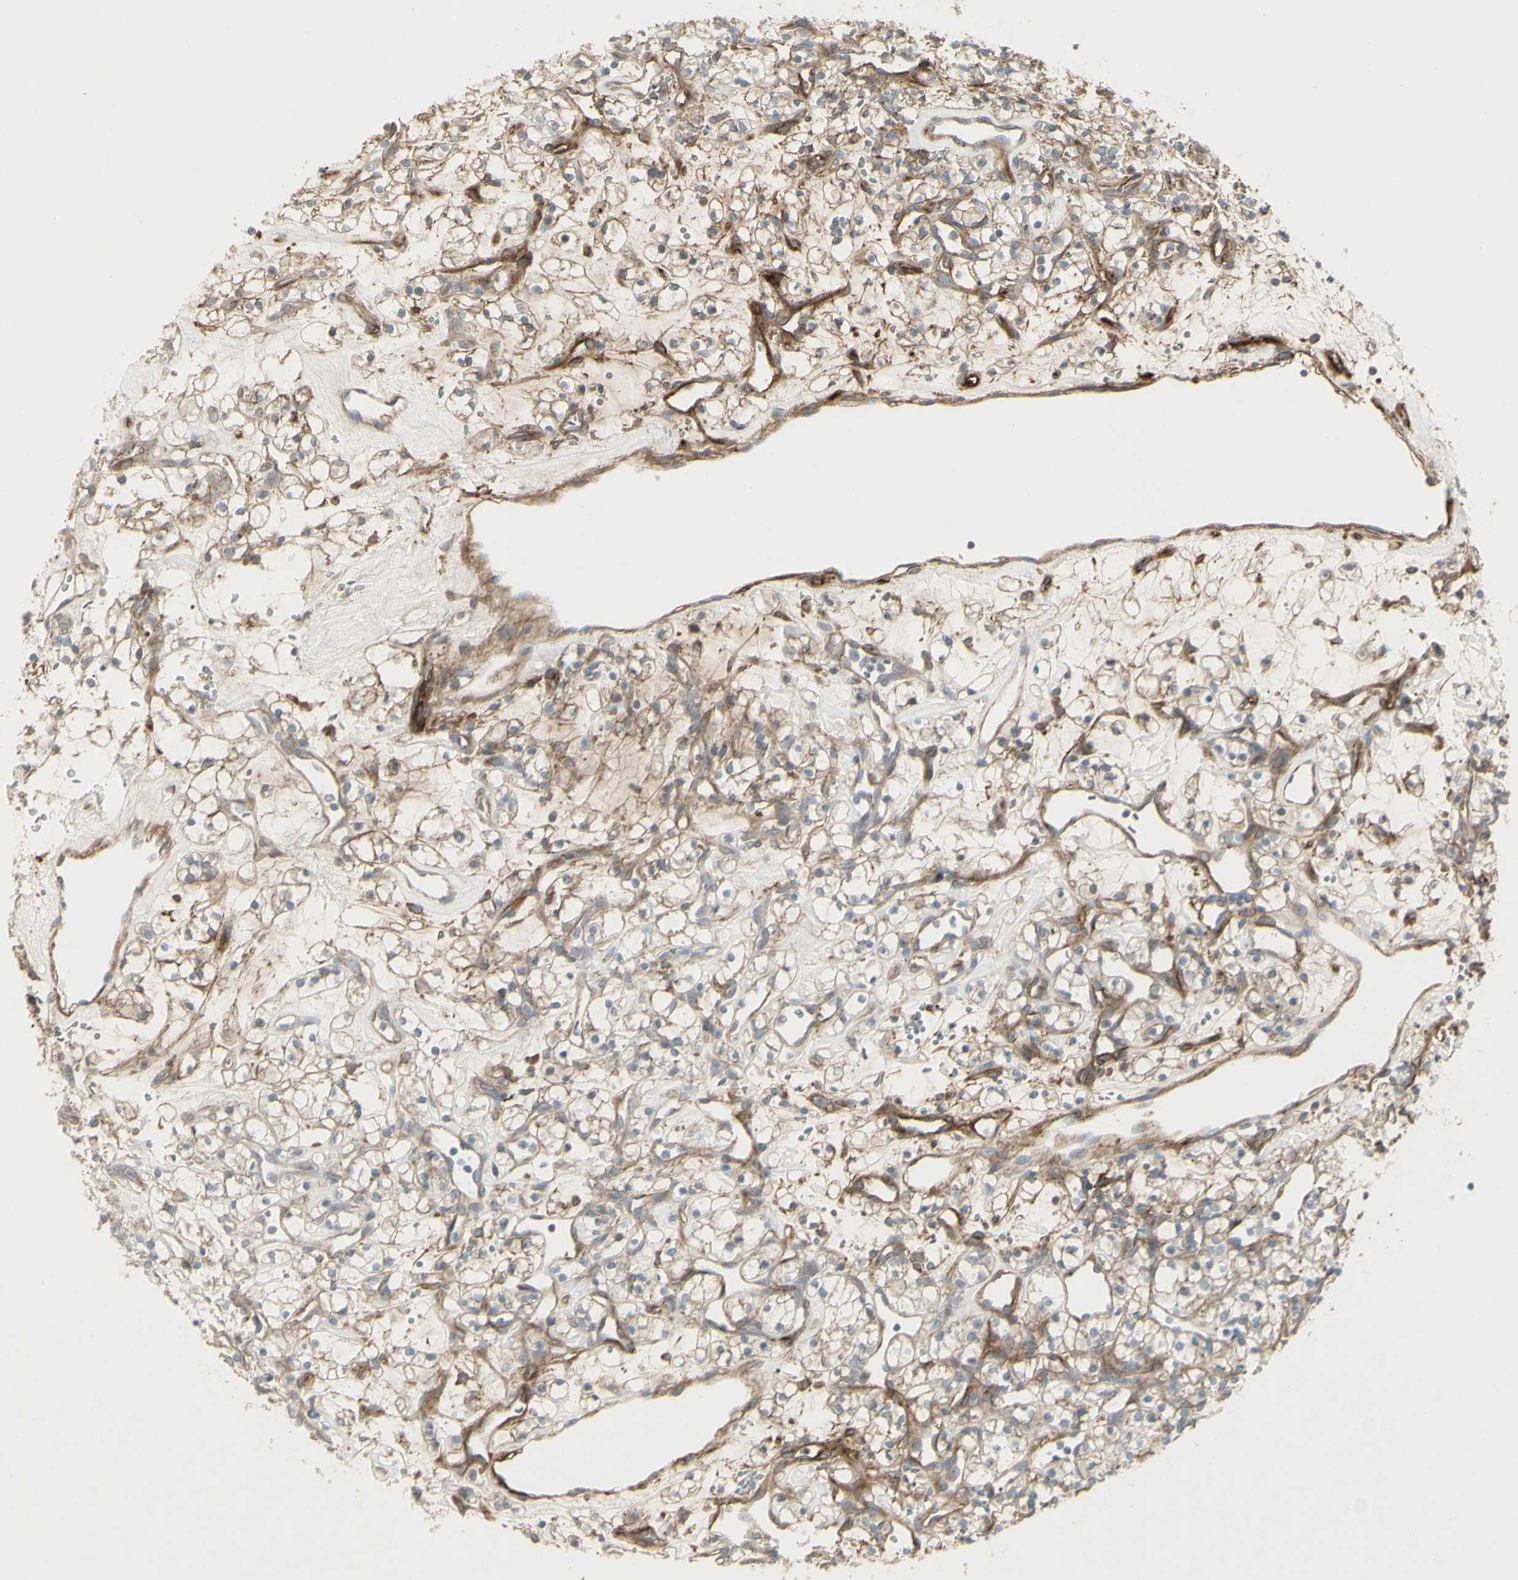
{"staining": {"intensity": "weak", "quantity": "<25%", "location": "cytoplasmic/membranous"}, "tissue": "renal cancer", "cell_type": "Tumor cells", "image_type": "cancer", "snomed": [{"axis": "morphology", "description": "Adenocarcinoma, NOS"}, {"axis": "topography", "description": "Kidney"}], "caption": "High magnification brightfield microscopy of renal cancer (adenocarcinoma) stained with DAB (3,3'-diaminobenzidine) (brown) and counterstained with hematoxylin (blue): tumor cells show no significant expression.", "gene": "CD276", "patient": {"sex": "female", "age": 60}}